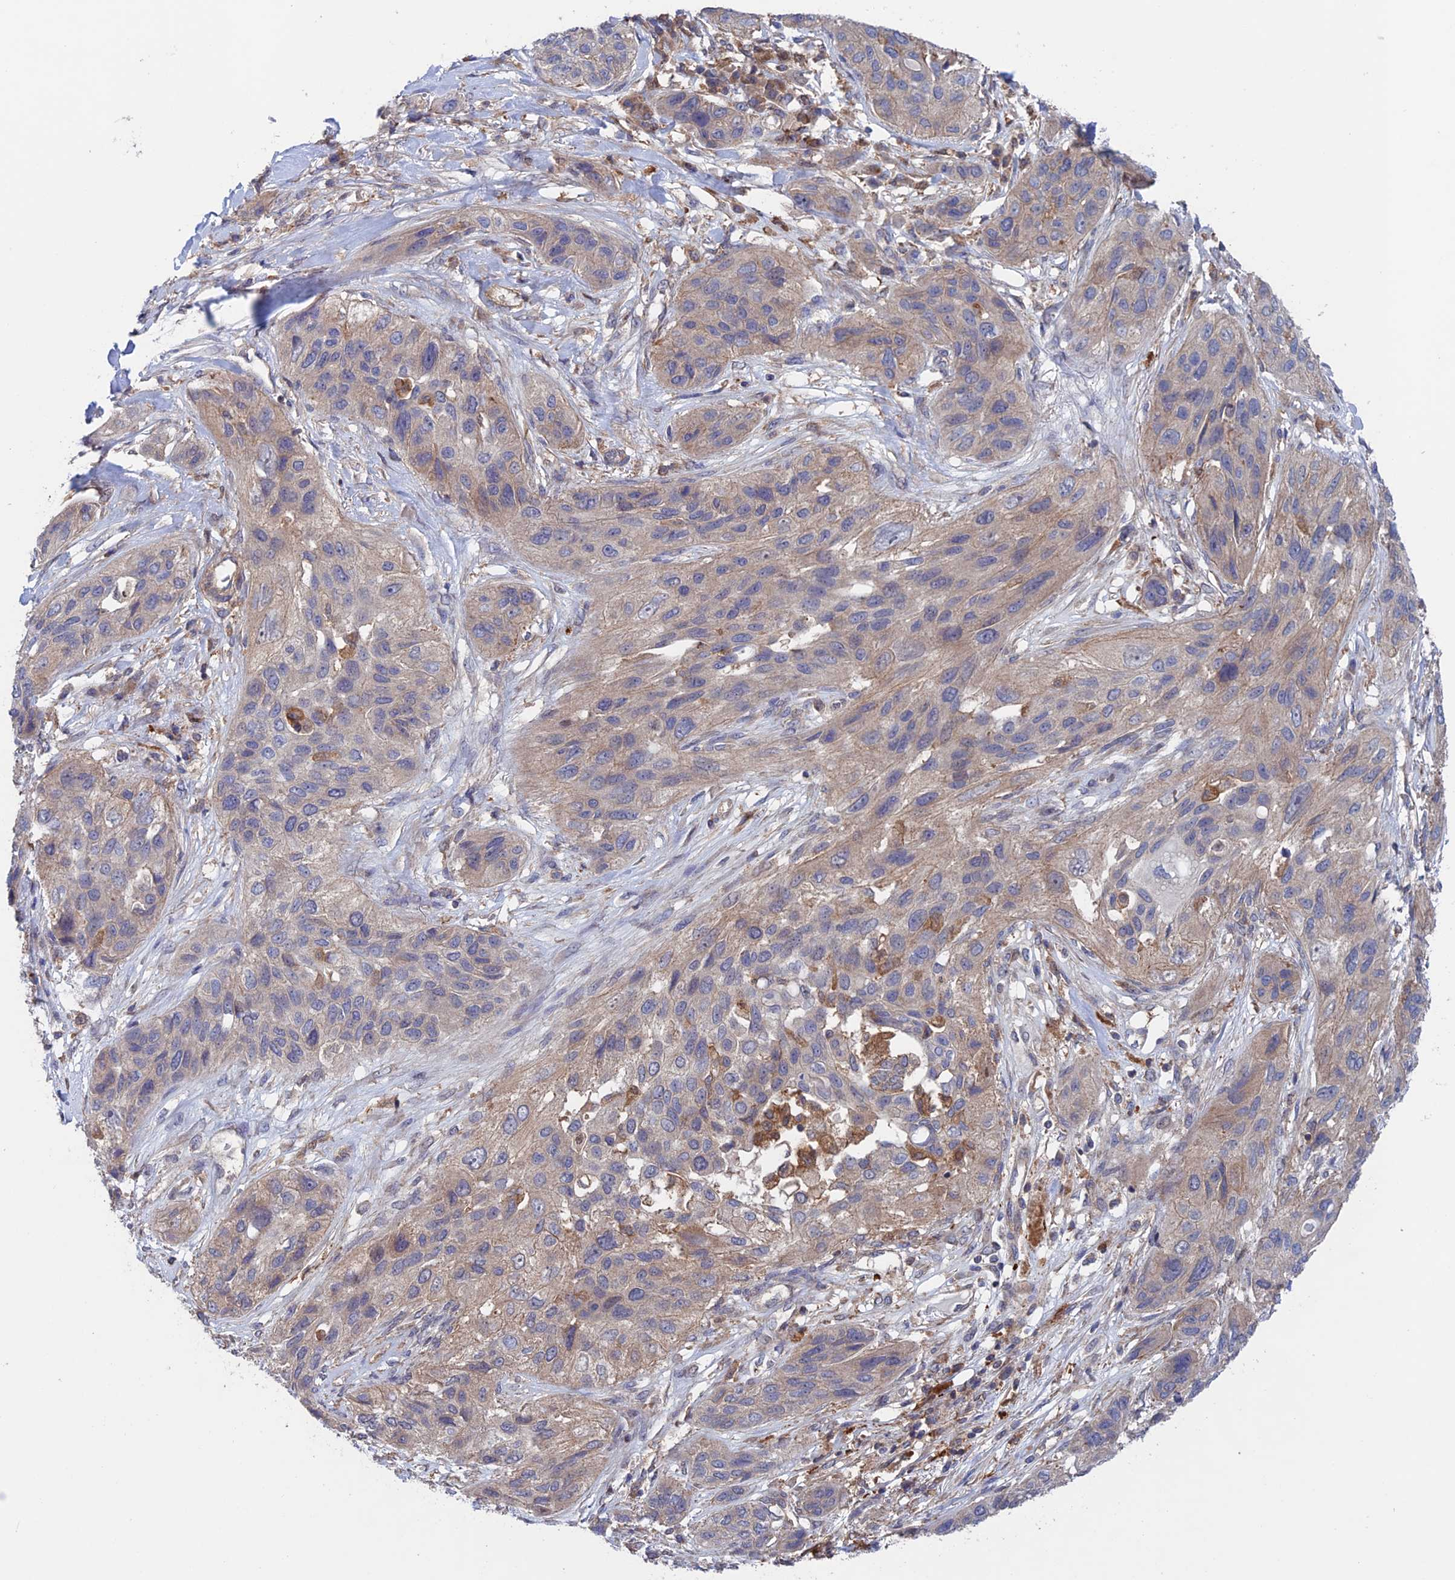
{"staining": {"intensity": "weak", "quantity": "25%-75%", "location": "cytoplasmic/membranous"}, "tissue": "lung cancer", "cell_type": "Tumor cells", "image_type": "cancer", "snomed": [{"axis": "morphology", "description": "Squamous cell carcinoma, NOS"}, {"axis": "topography", "description": "Lung"}], "caption": "Lung cancer was stained to show a protein in brown. There is low levels of weak cytoplasmic/membranous expression in approximately 25%-75% of tumor cells.", "gene": "NUDT16L1", "patient": {"sex": "female", "age": 70}}